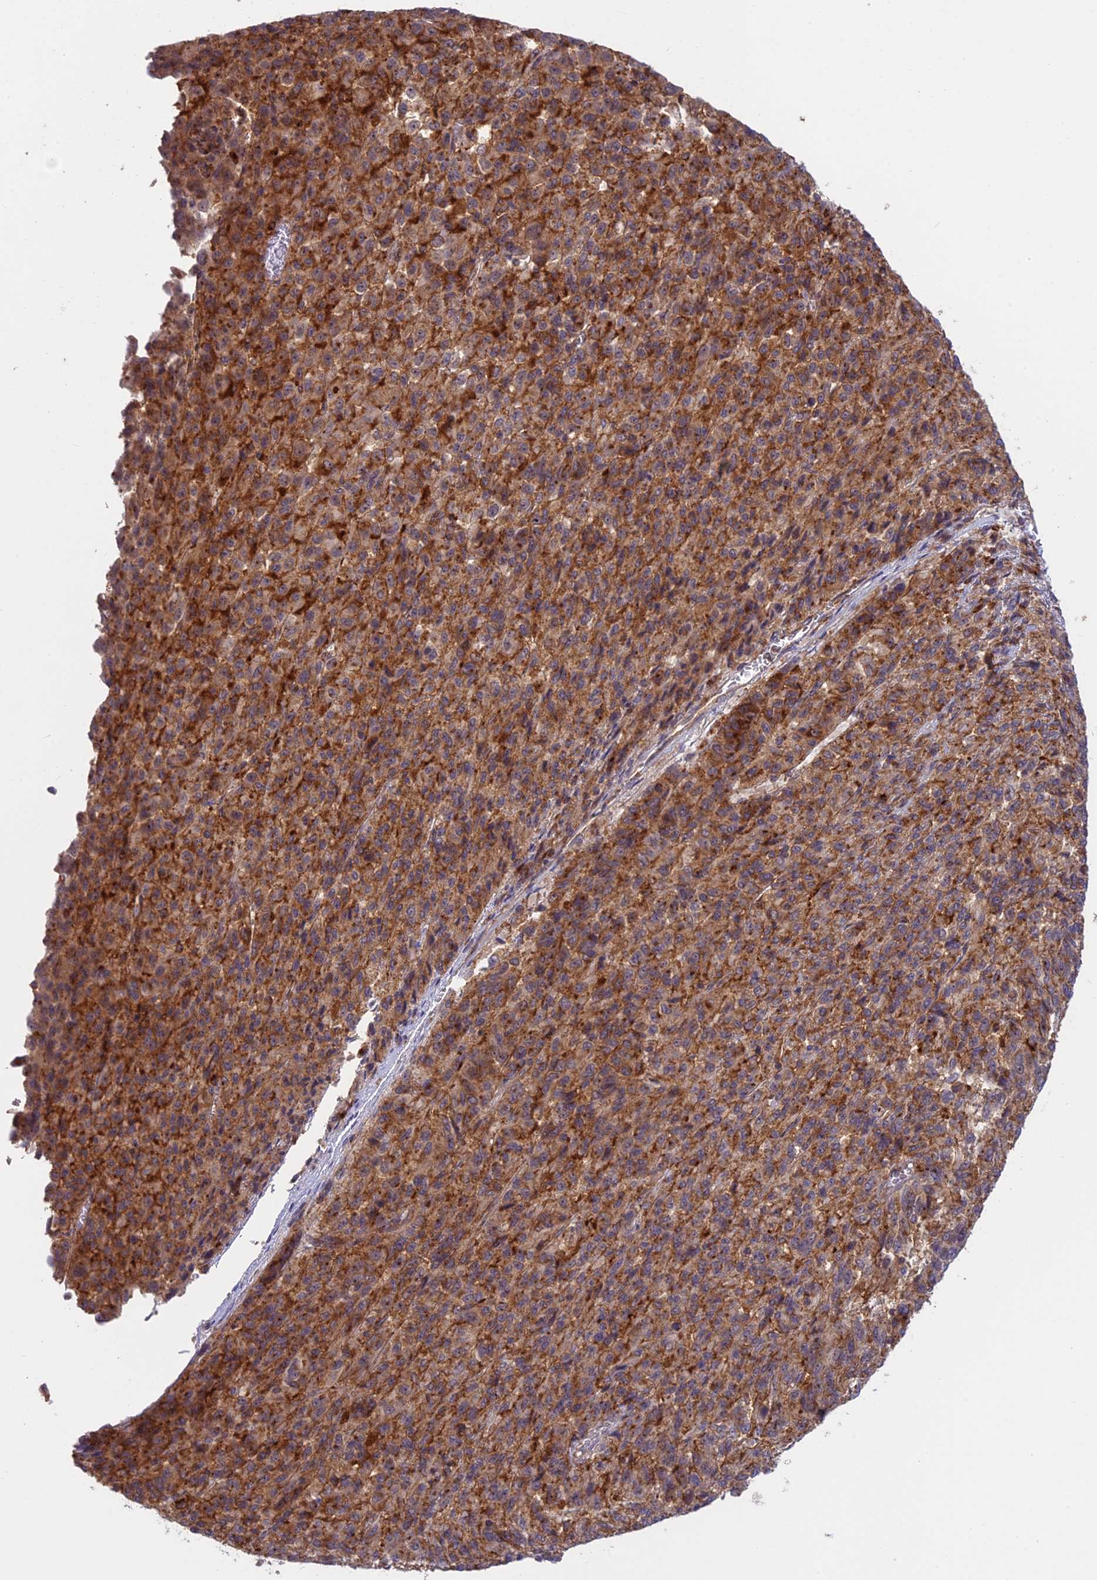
{"staining": {"intensity": "moderate", "quantity": ">75%", "location": "cytoplasmic/membranous"}, "tissue": "melanoma", "cell_type": "Tumor cells", "image_type": "cancer", "snomed": [{"axis": "morphology", "description": "Malignant melanoma, Metastatic site"}, {"axis": "topography", "description": "Lung"}], "caption": "An image showing moderate cytoplasmic/membranous expression in approximately >75% of tumor cells in malignant melanoma (metastatic site), as visualized by brown immunohistochemical staining.", "gene": "CLINT1", "patient": {"sex": "male", "age": 64}}